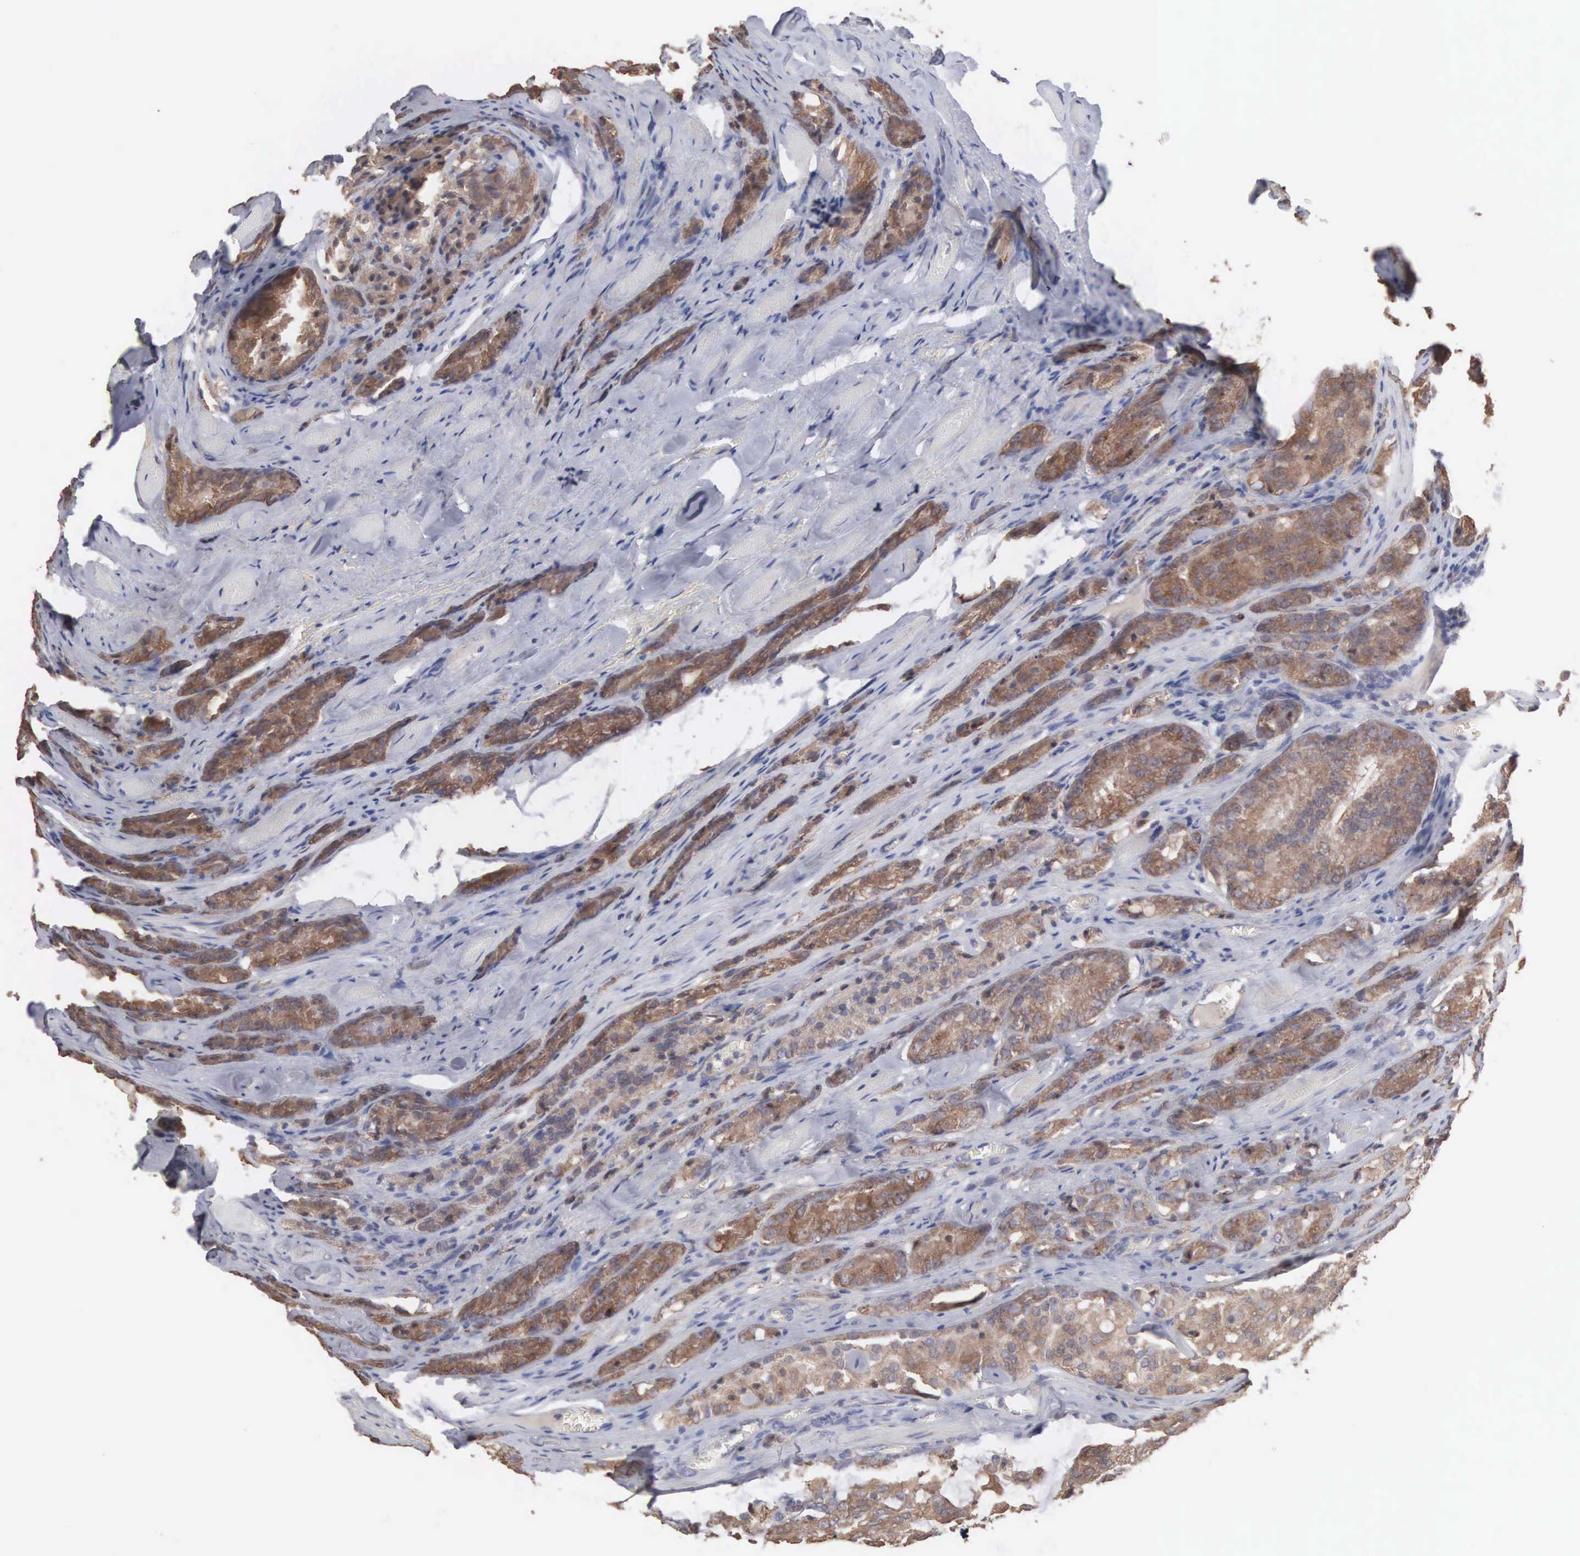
{"staining": {"intensity": "moderate", "quantity": ">75%", "location": "cytoplasmic/membranous"}, "tissue": "prostate cancer", "cell_type": "Tumor cells", "image_type": "cancer", "snomed": [{"axis": "morphology", "description": "Adenocarcinoma, Medium grade"}, {"axis": "topography", "description": "Prostate"}], "caption": "Prostate cancer tissue demonstrates moderate cytoplasmic/membranous expression in about >75% of tumor cells", "gene": "INF2", "patient": {"sex": "male", "age": 60}}